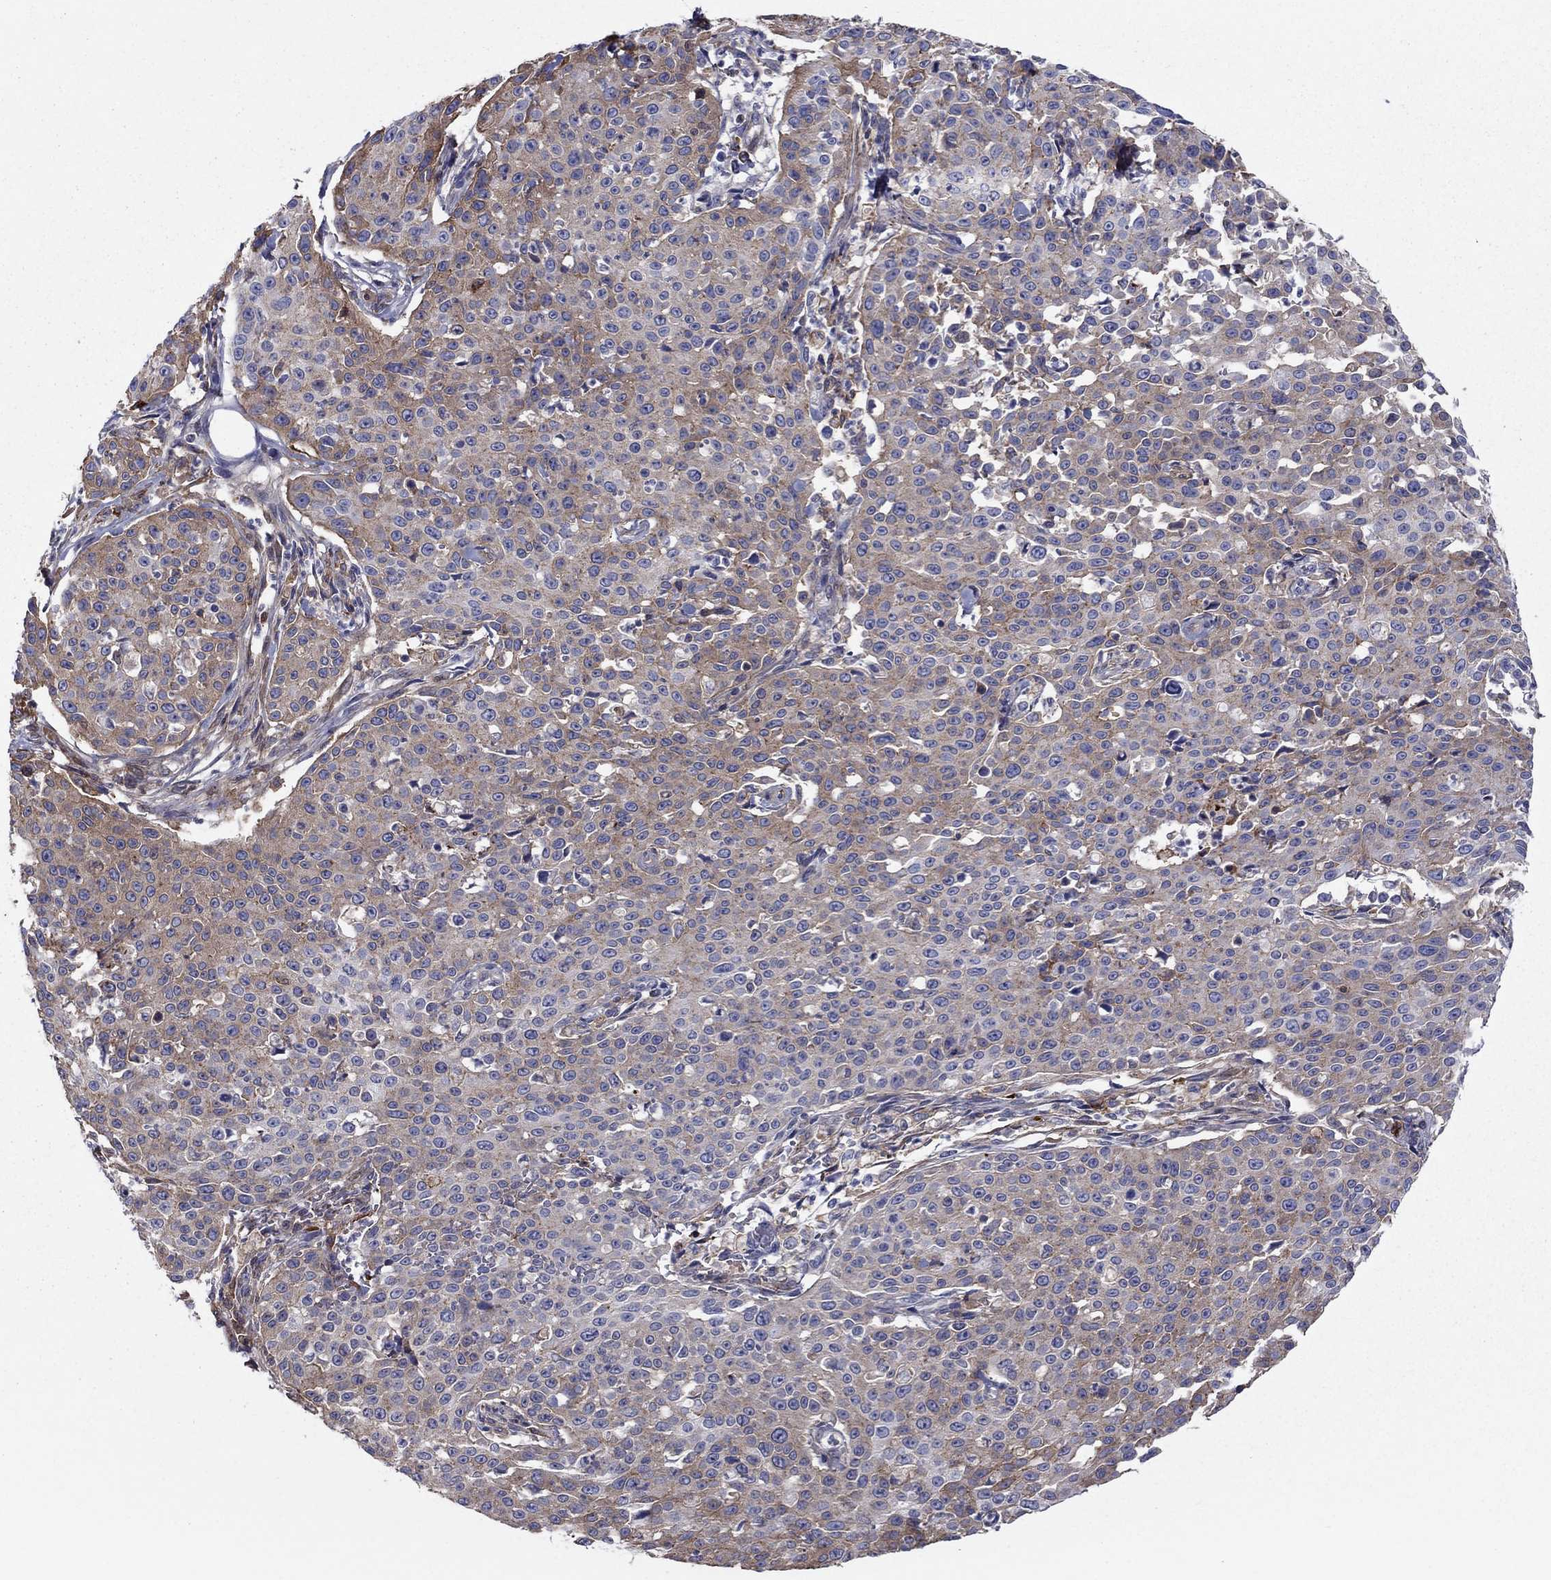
{"staining": {"intensity": "weak", "quantity": "25%-75%", "location": "cytoplasmic/membranous"}, "tissue": "cervical cancer", "cell_type": "Tumor cells", "image_type": "cancer", "snomed": [{"axis": "morphology", "description": "Squamous cell carcinoma, NOS"}, {"axis": "topography", "description": "Cervix"}], "caption": "The histopathology image displays immunohistochemical staining of cervical cancer (squamous cell carcinoma). There is weak cytoplasmic/membranous positivity is seen in about 25%-75% of tumor cells. The protein of interest is stained brown, and the nuclei are stained in blue (DAB (3,3'-diaminobenzidine) IHC with brightfield microscopy, high magnification).", "gene": "HPX", "patient": {"sex": "female", "age": 26}}